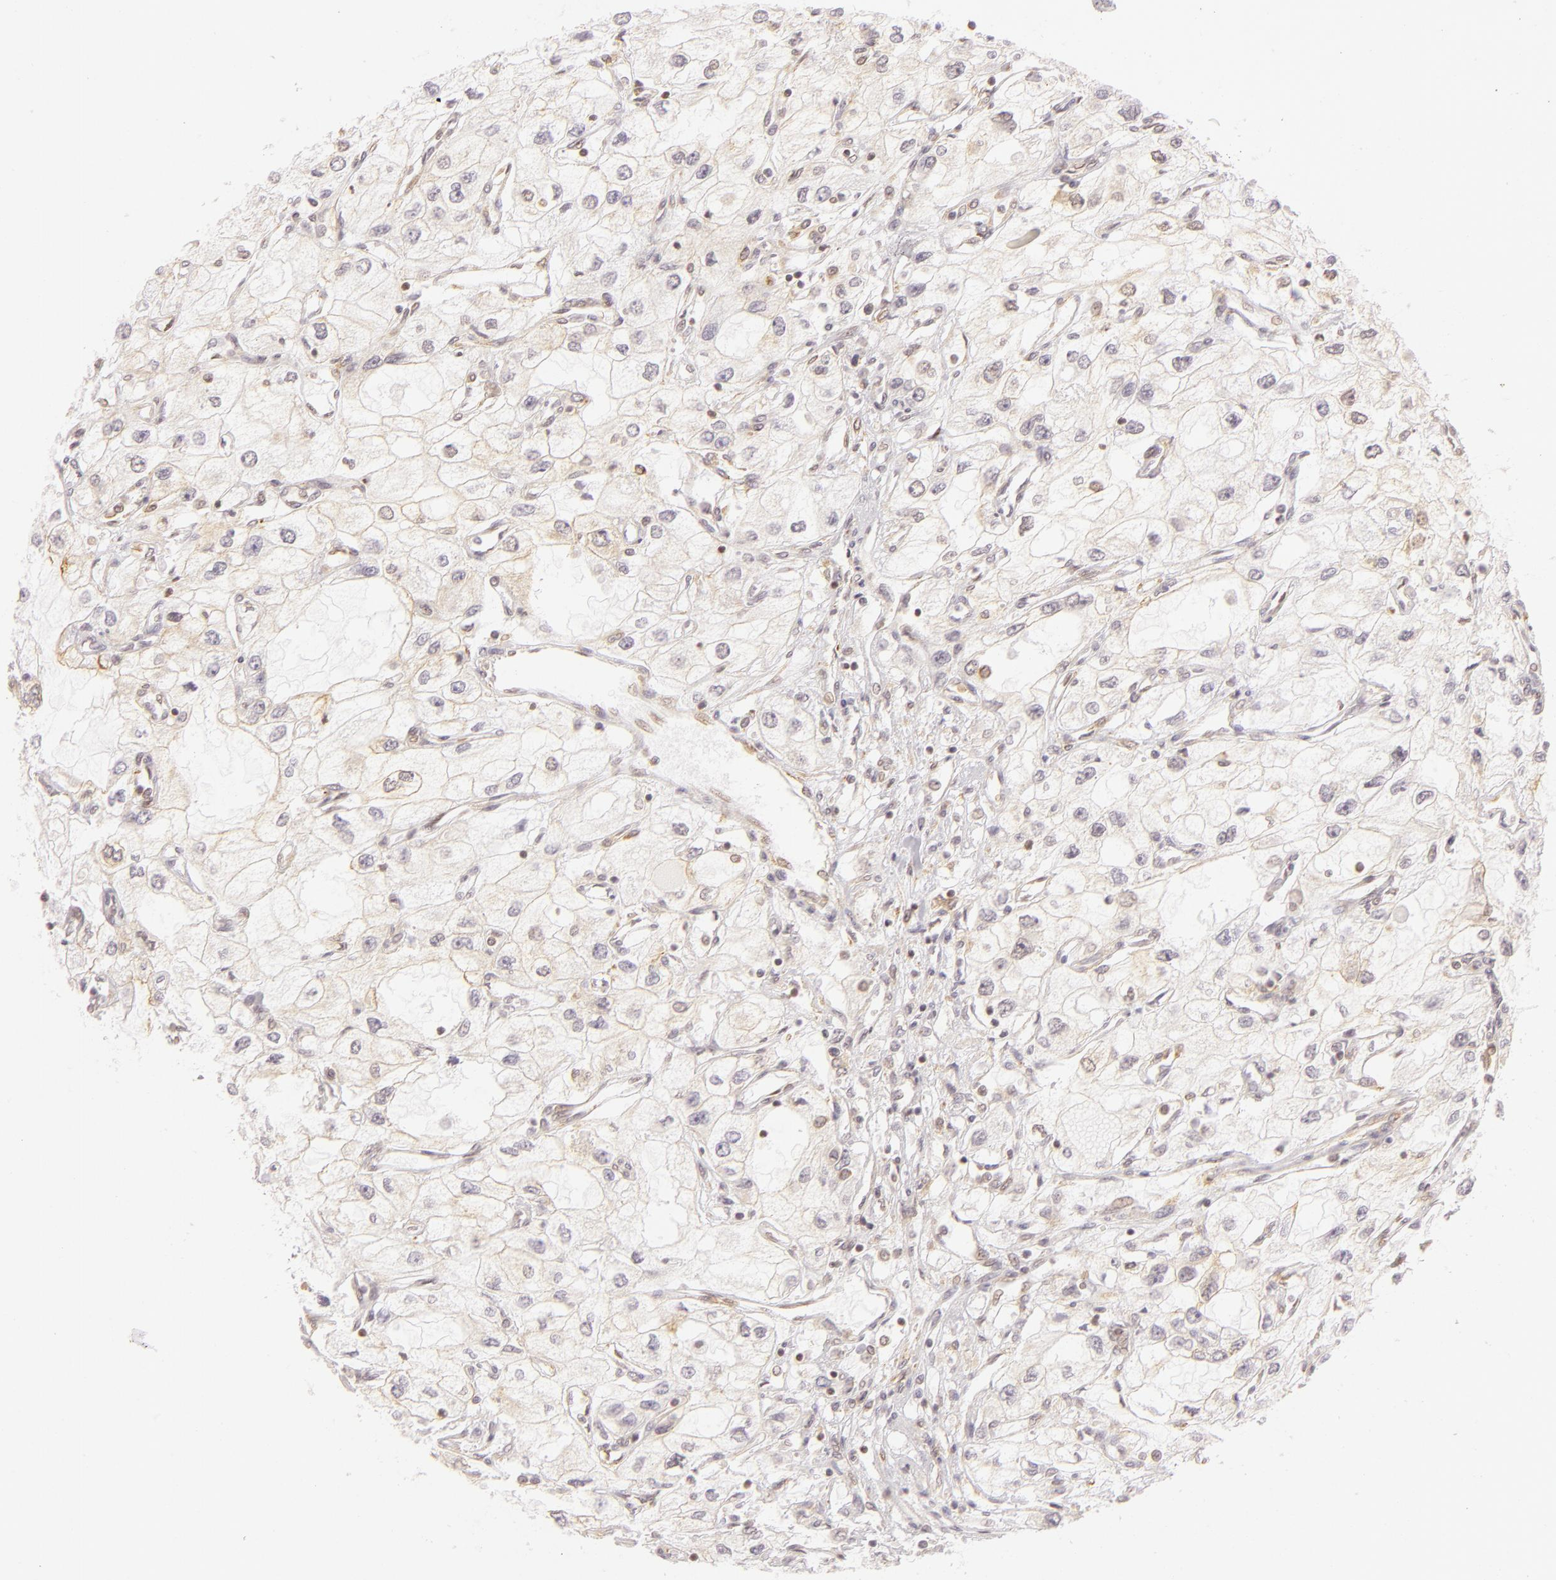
{"staining": {"intensity": "weak", "quantity": "<25%", "location": "cytoplasmic/membranous"}, "tissue": "renal cancer", "cell_type": "Tumor cells", "image_type": "cancer", "snomed": [{"axis": "morphology", "description": "Adenocarcinoma, NOS"}, {"axis": "topography", "description": "Kidney"}], "caption": "An immunohistochemistry (IHC) histopathology image of renal adenocarcinoma is shown. There is no staining in tumor cells of renal adenocarcinoma.", "gene": "IMPDH1", "patient": {"sex": "male", "age": 57}}